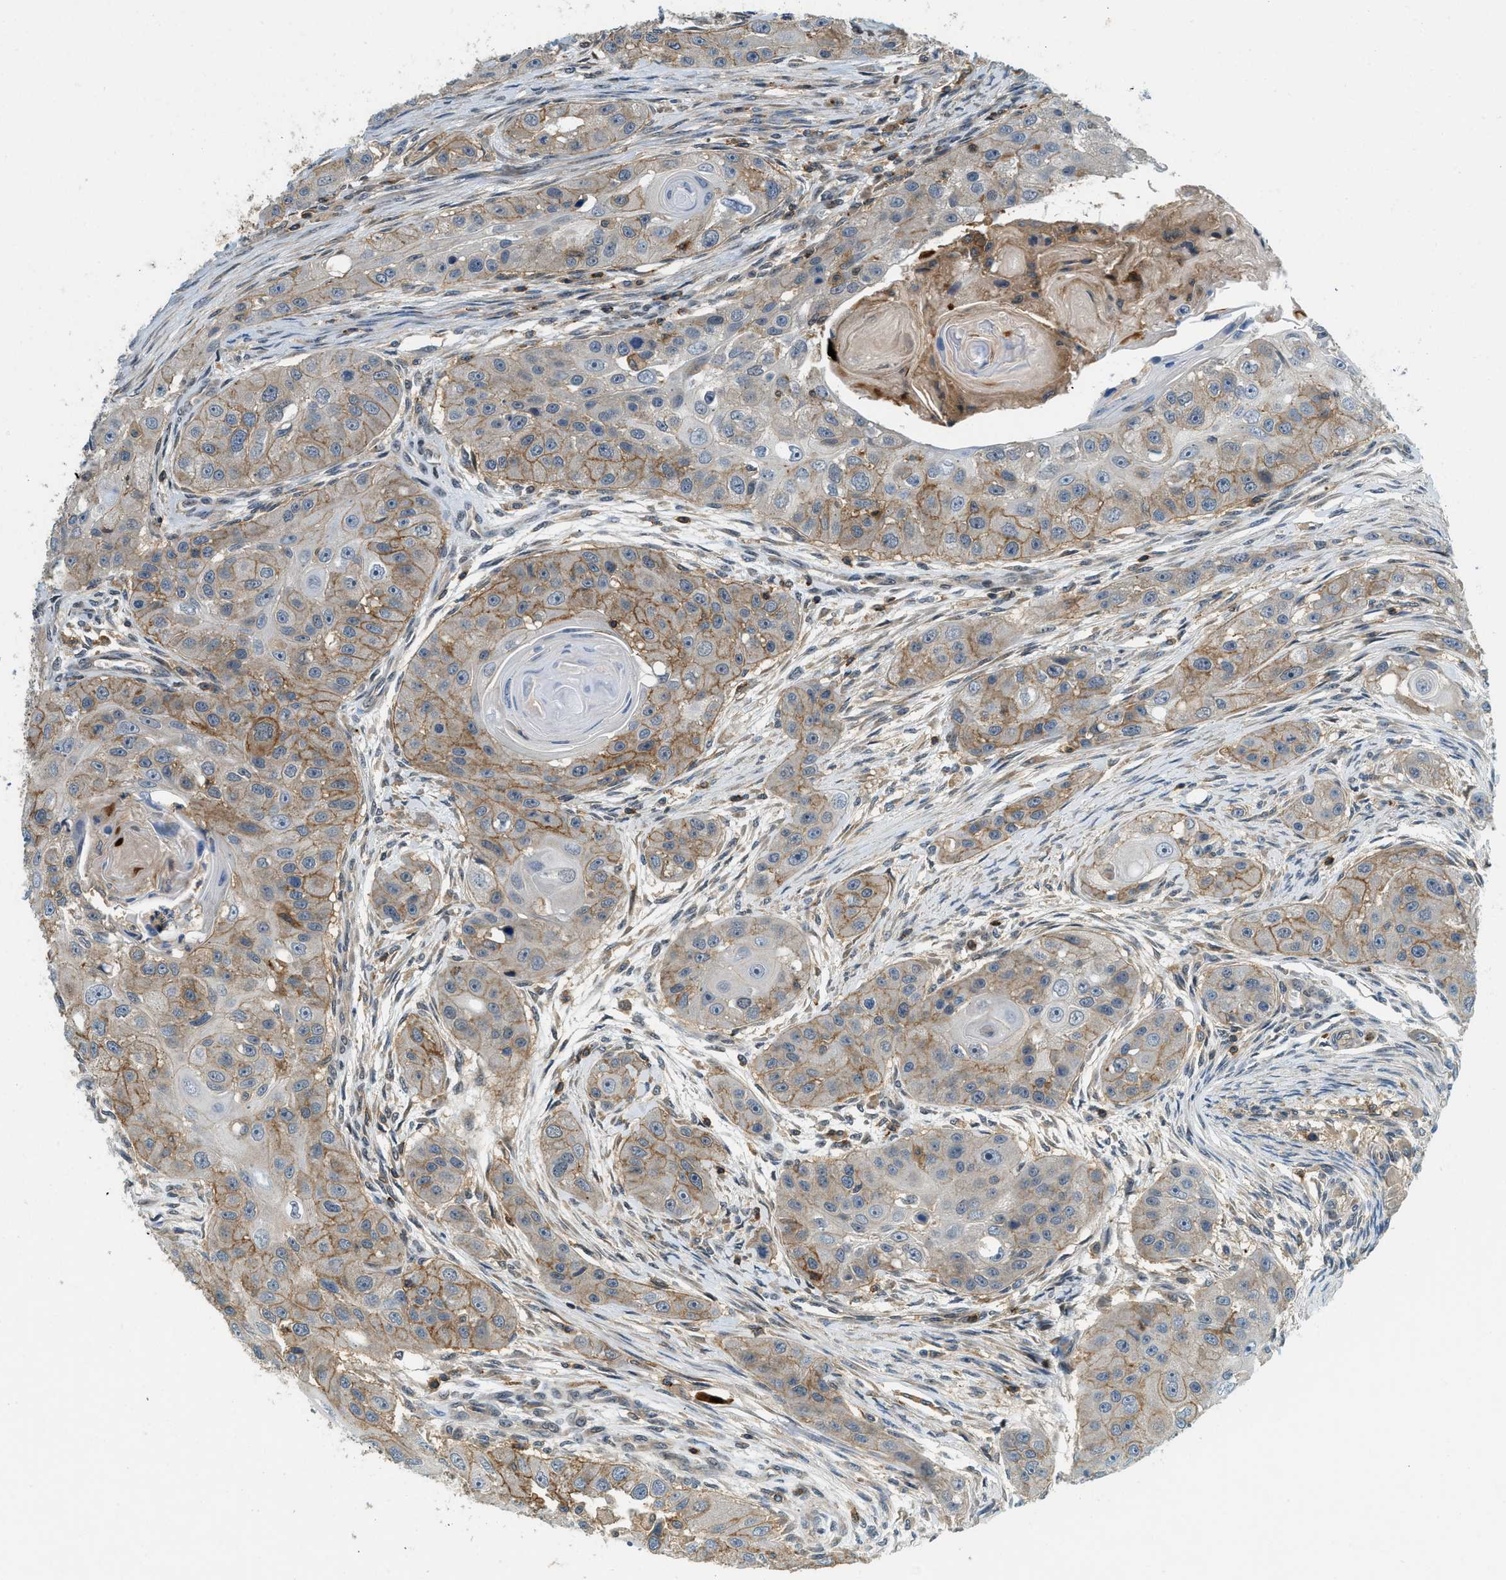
{"staining": {"intensity": "moderate", "quantity": "25%-75%", "location": "cytoplasmic/membranous"}, "tissue": "head and neck cancer", "cell_type": "Tumor cells", "image_type": "cancer", "snomed": [{"axis": "morphology", "description": "Normal tissue, NOS"}, {"axis": "morphology", "description": "Squamous cell carcinoma, NOS"}, {"axis": "topography", "description": "Skeletal muscle"}, {"axis": "topography", "description": "Head-Neck"}], "caption": "This image displays head and neck cancer stained with IHC to label a protein in brown. The cytoplasmic/membranous of tumor cells show moderate positivity for the protein. Nuclei are counter-stained blue.", "gene": "GMPPB", "patient": {"sex": "male", "age": 51}}